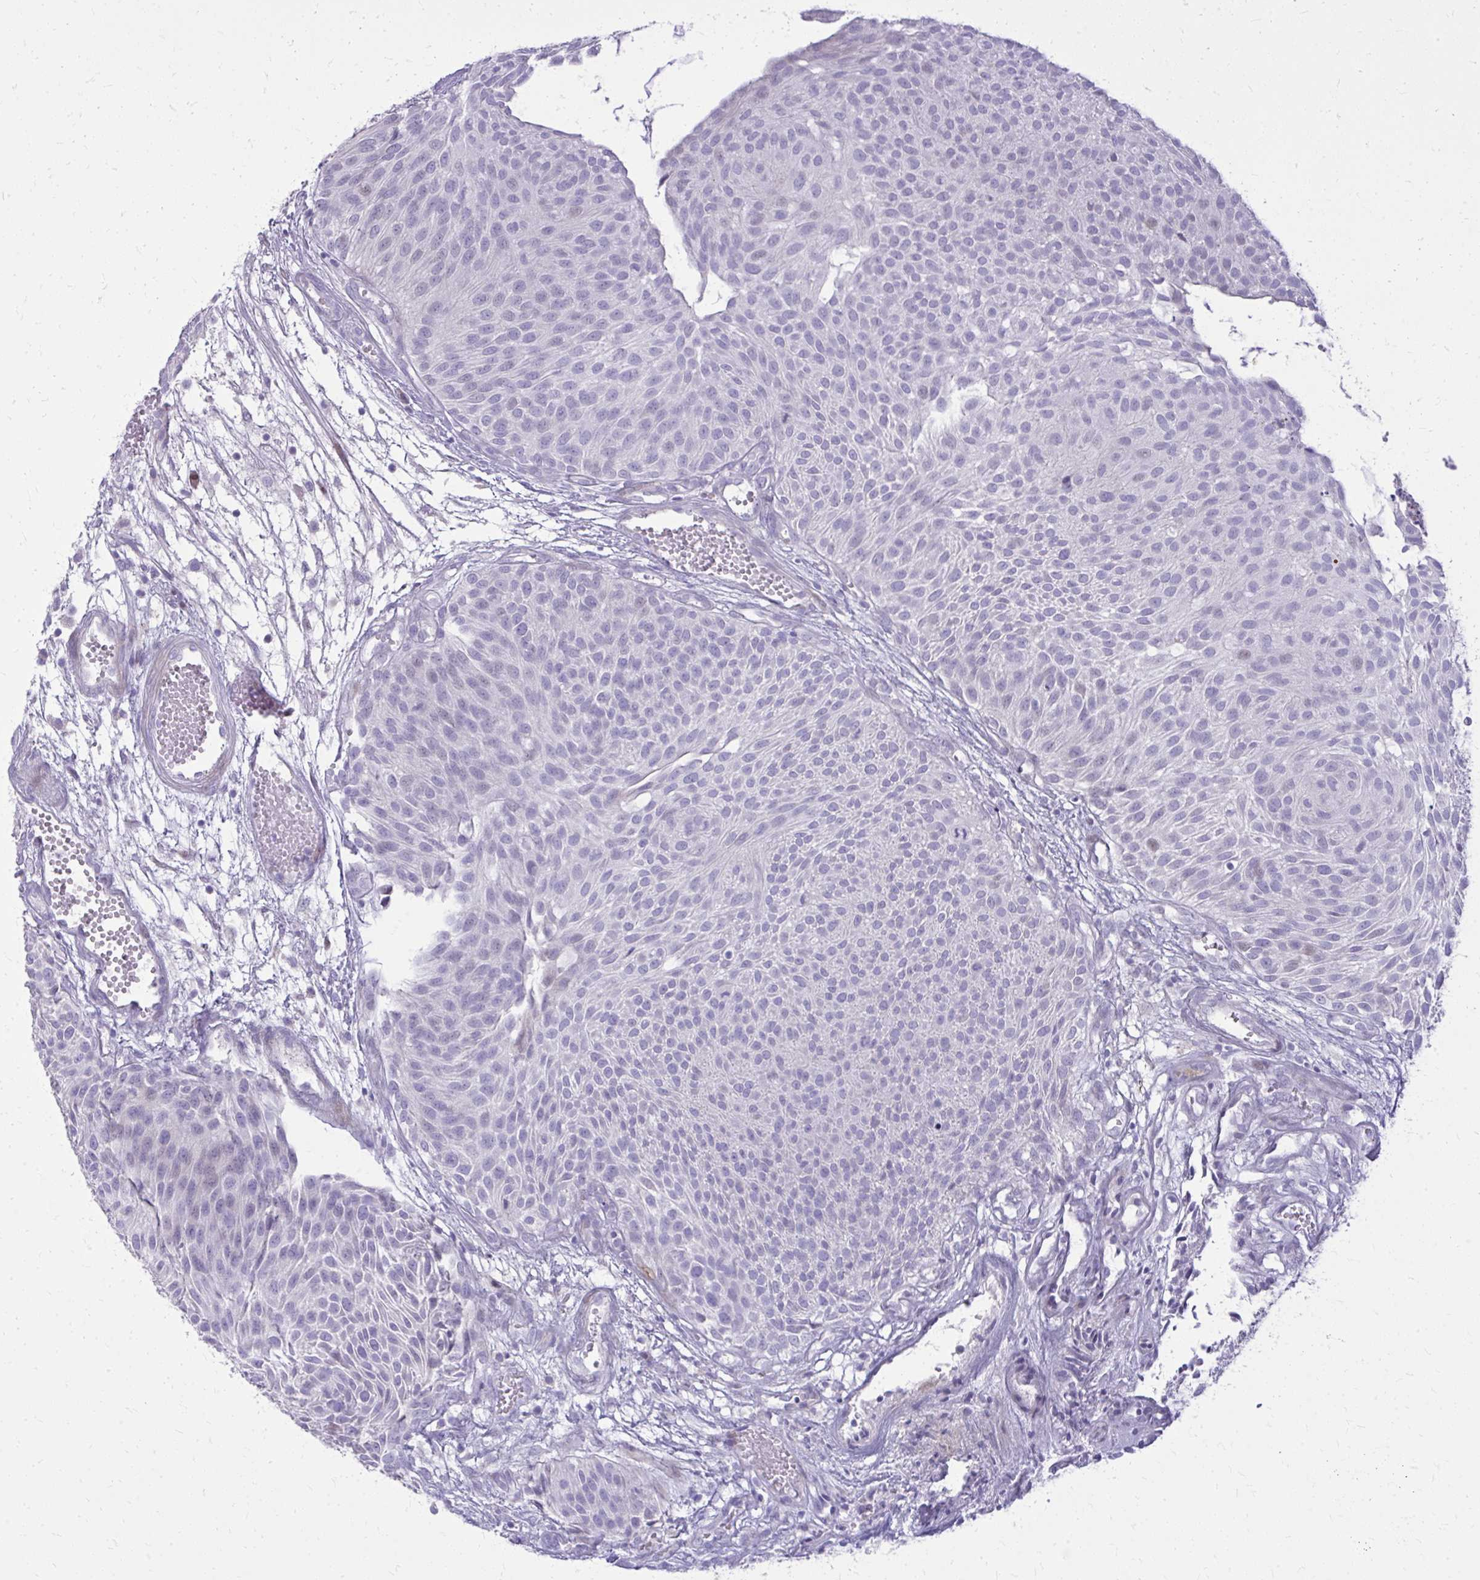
{"staining": {"intensity": "negative", "quantity": "none", "location": "none"}, "tissue": "urothelial cancer", "cell_type": "Tumor cells", "image_type": "cancer", "snomed": [{"axis": "morphology", "description": "Urothelial carcinoma, NOS"}, {"axis": "topography", "description": "Urinary bladder"}], "caption": "High power microscopy histopathology image of an immunohistochemistry image of transitional cell carcinoma, revealing no significant staining in tumor cells. (DAB IHC, high magnification).", "gene": "BCL6B", "patient": {"sex": "male", "age": 84}}